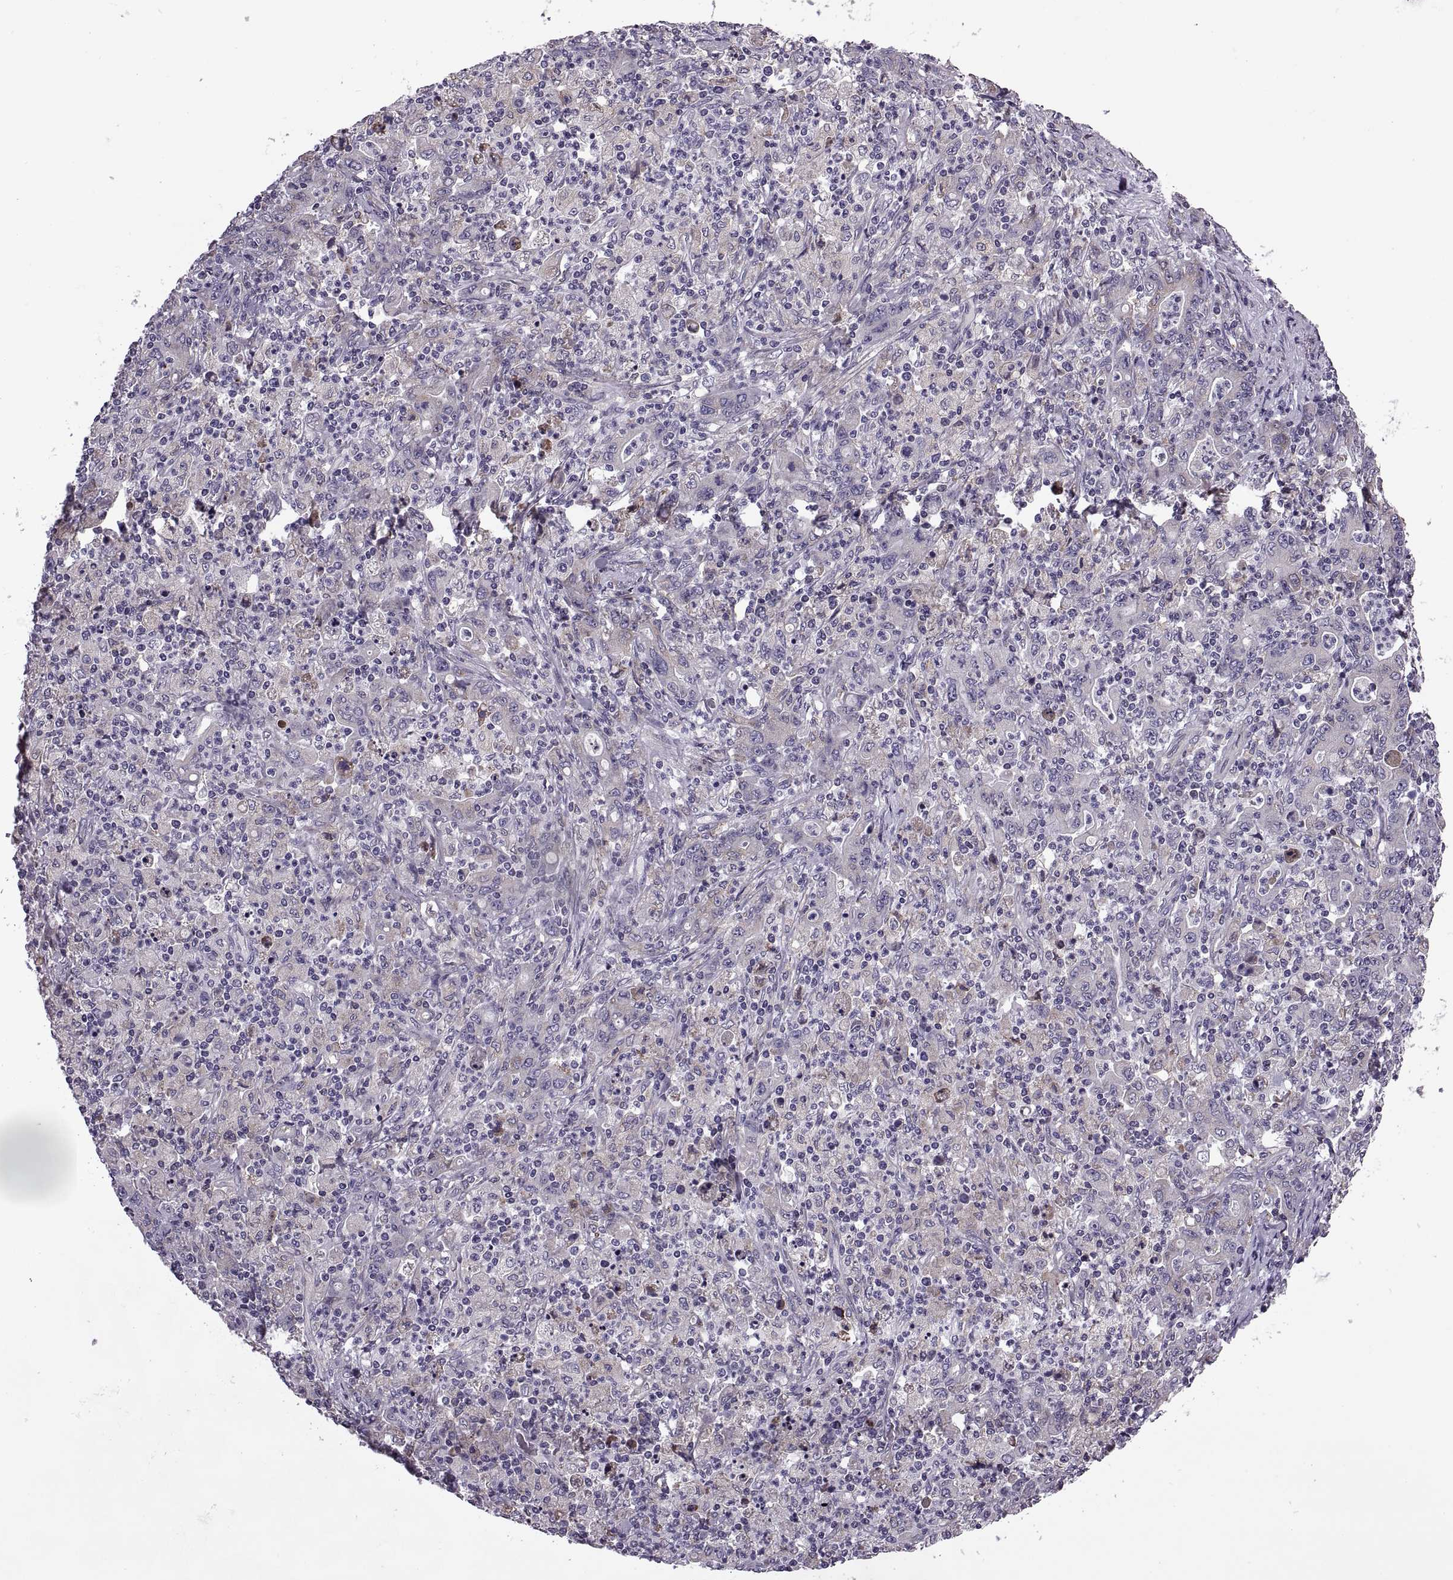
{"staining": {"intensity": "weak", "quantity": "<25%", "location": "cytoplasmic/membranous"}, "tissue": "stomach cancer", "cell_type": "Tumor cells", "image_type": "cancer", "snomed": [{"axis": "morphology", "description": "Adenocarcinoma, NOS"}, {"axis": "topography", "description": "Stomach, upper"}], "caption": "Tumor cells are negative for brown protein staining in stomach cancer (adenocarcinoma).", "gene": "LETM2", "patient": {"sex": "male", "age": 69}}